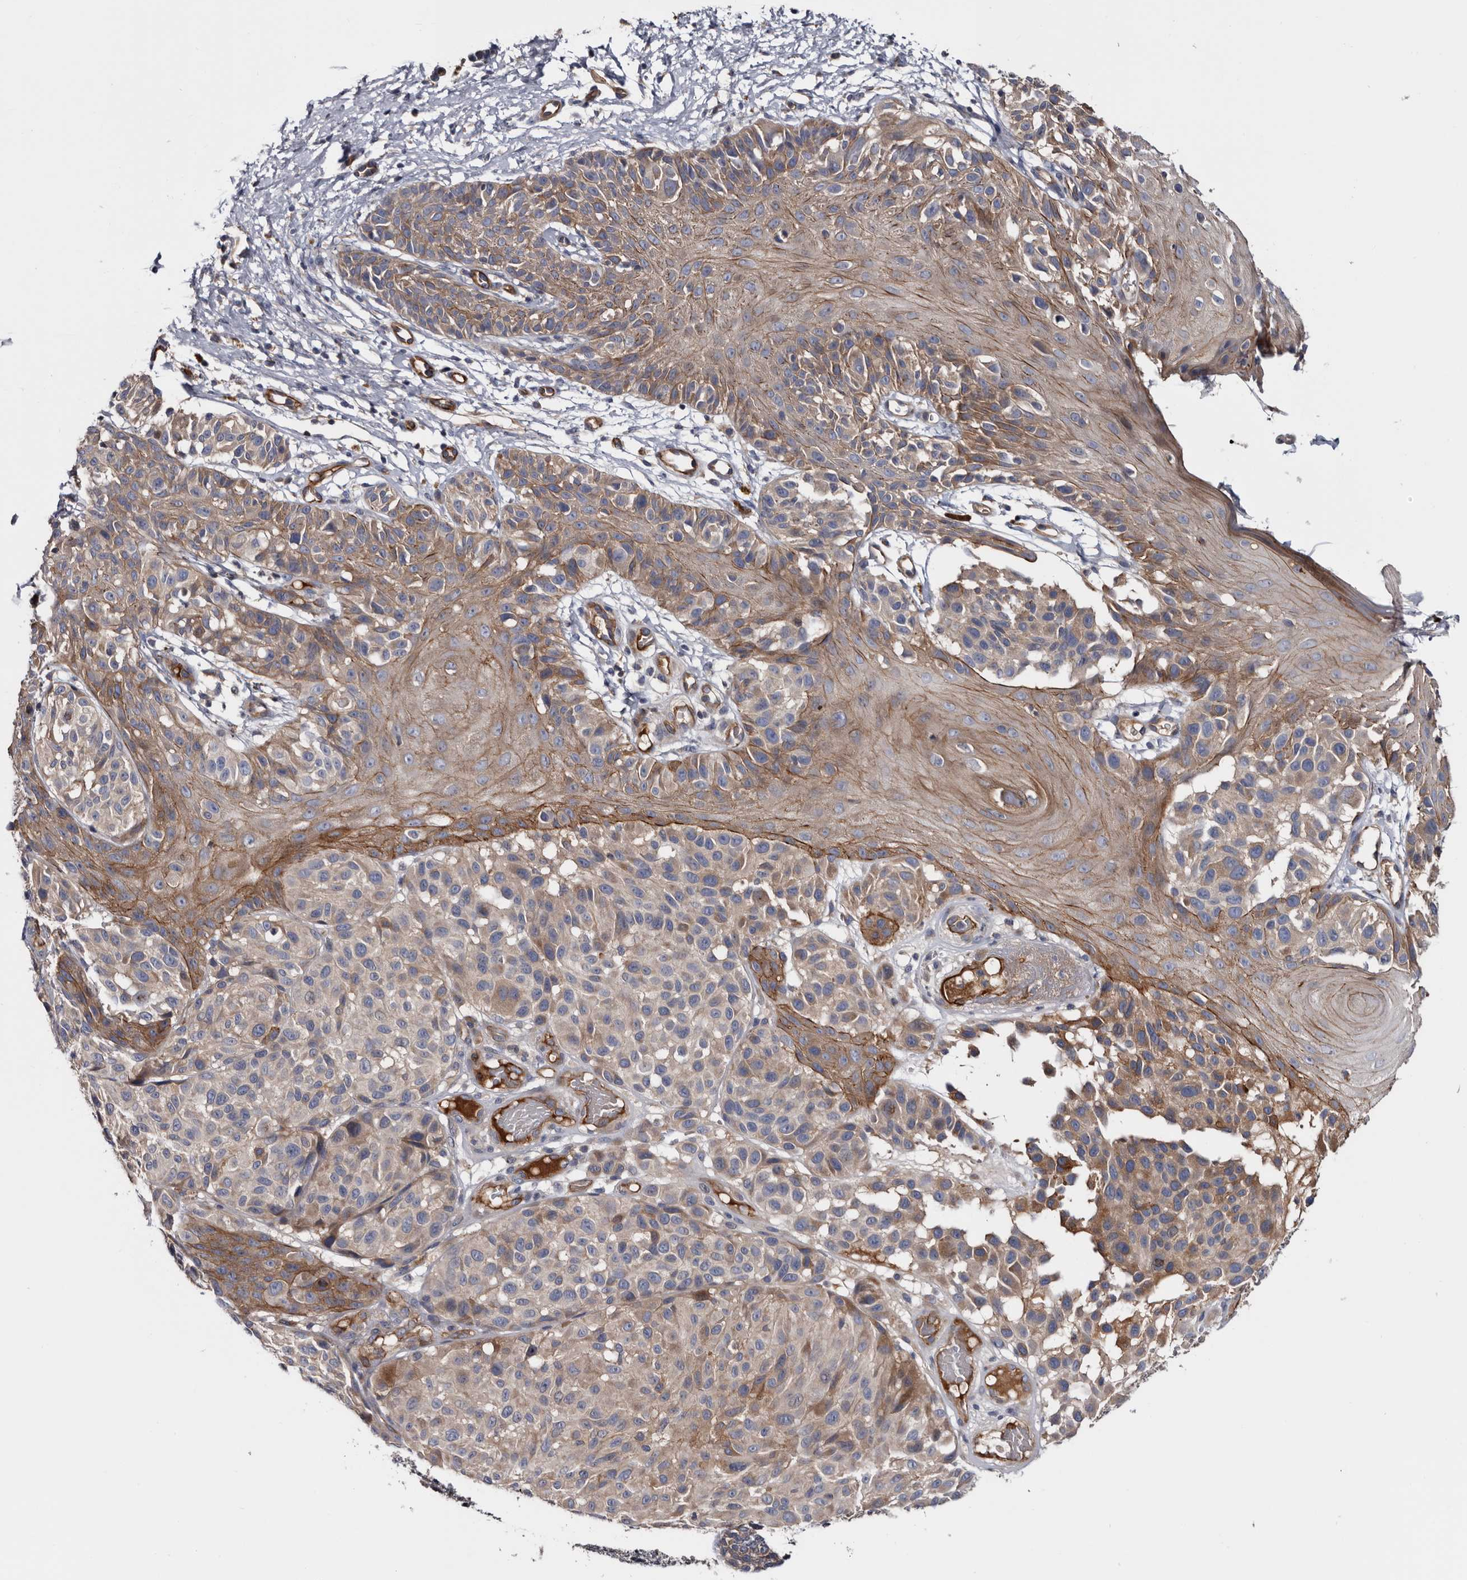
{"staining": {"intensity": "weak", "quantity": "<25%", "location": "cytoplasmic/membranous"}, "tissue": "melanoma", "cell_type": "Tumor cells", "image_type": "cancer", "snomed": [{"axis": "morphology", "description": "Malignant melanoma, NOS"}, {"axis": "topography", "description": "Skin"}], "caption": "IHC of melanoma shows no staining in tumor cells. (DAB immunohistochemistry visualized using brightfield microscopy, high magnification).", "gene": "TSPAN17", "patient": {"sex": "male", "age": 83}}